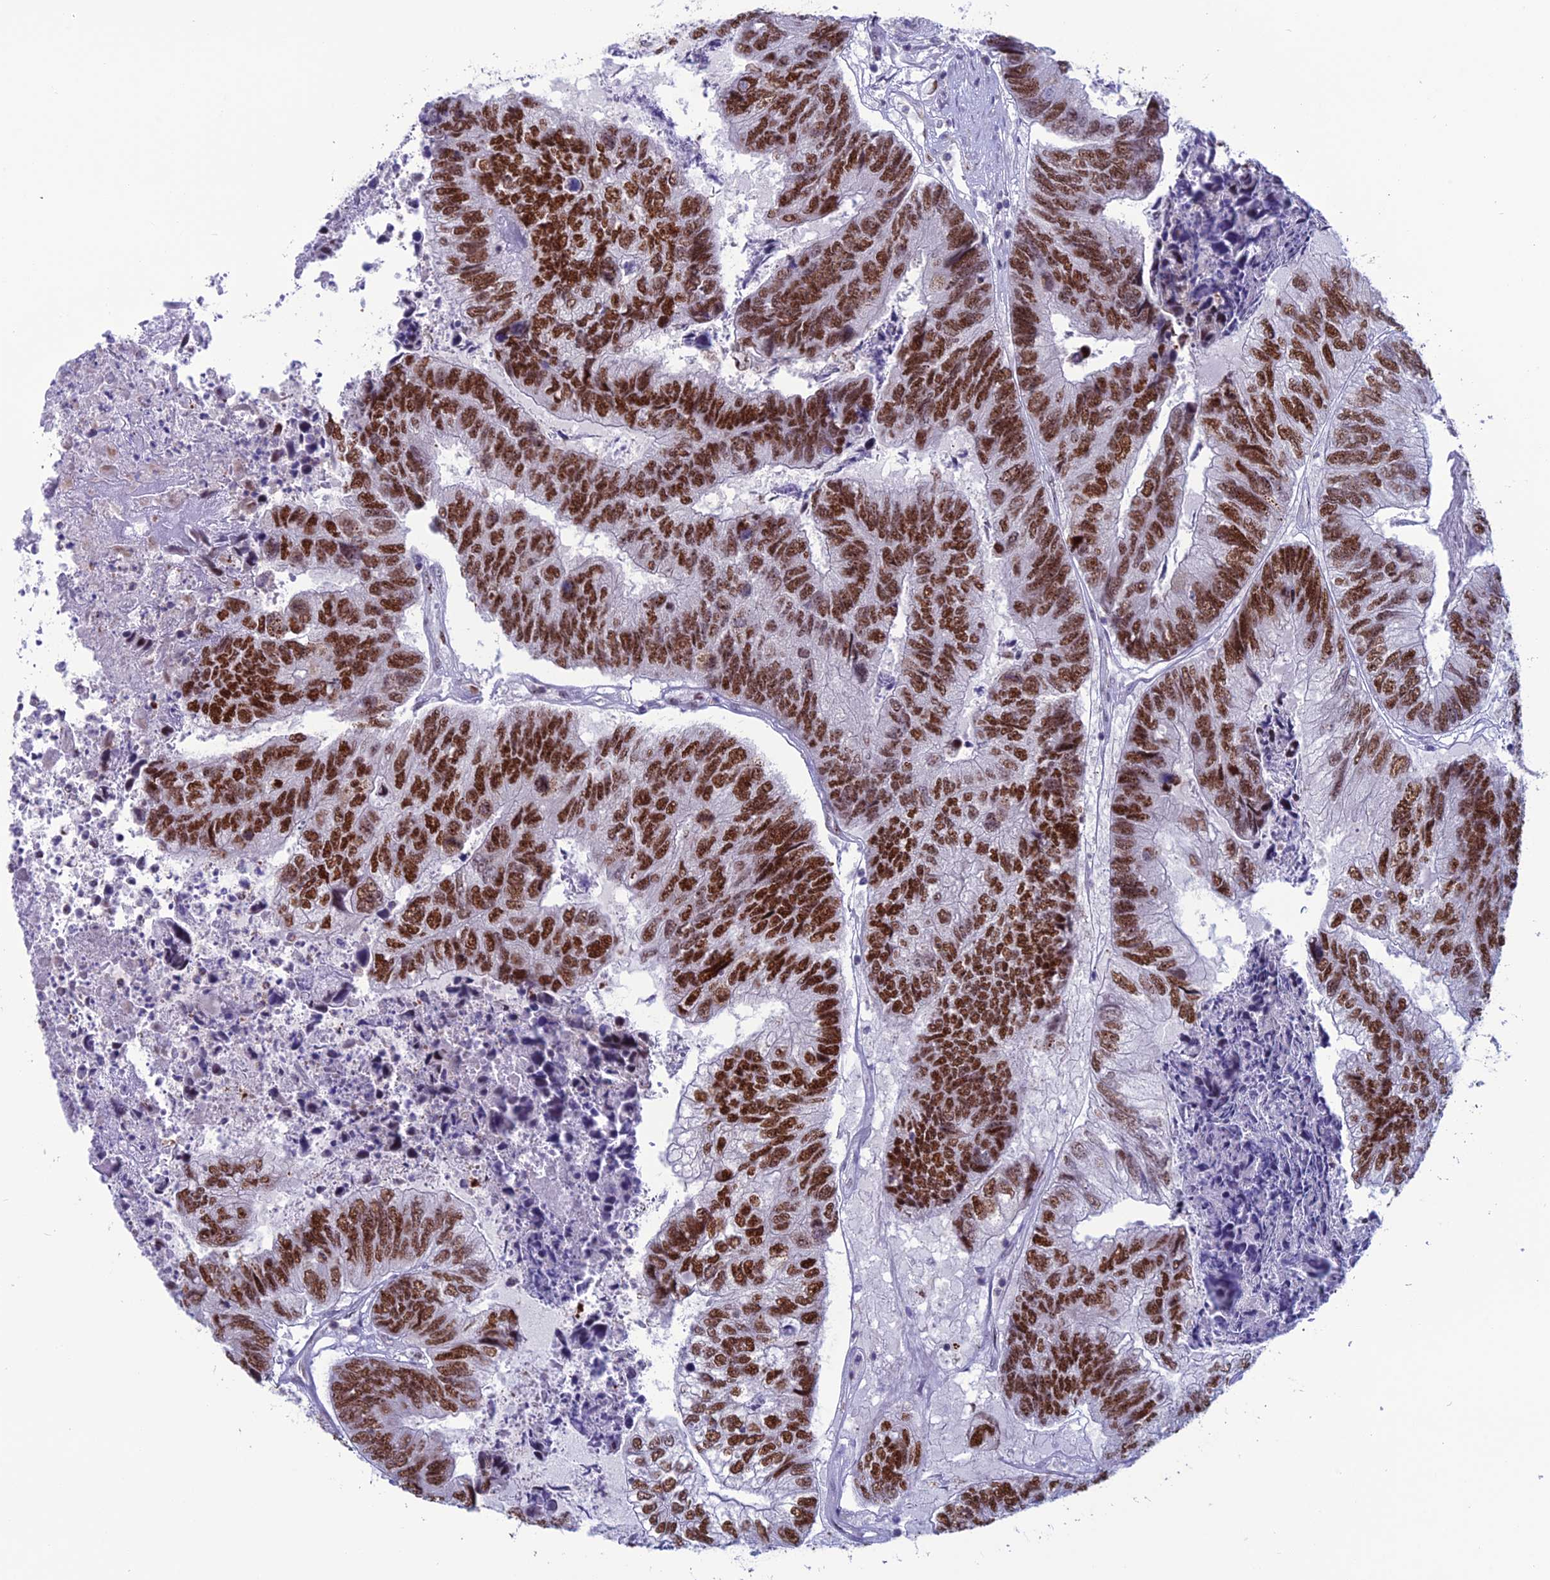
{"staining": {"intensity": "strong", "quantity": ">75%", "location": "nuclear"}, "tissue": "colorectal cancer", "cell_type": "Tumor cells", "image_type": "cancer", "snomed": [{"axis": "morphology", "description": "Adenocarcinoma, NOS"}, {"axis": "topography", "description": "Colon"}], "caption": "A photomicrograph of adenocarcinoma (colorectal) stained for a protein shows strong nuclear brown staining in tumor cells.", "gene": "NOL4L", "patient": {"sex": "female", "age": 67}}